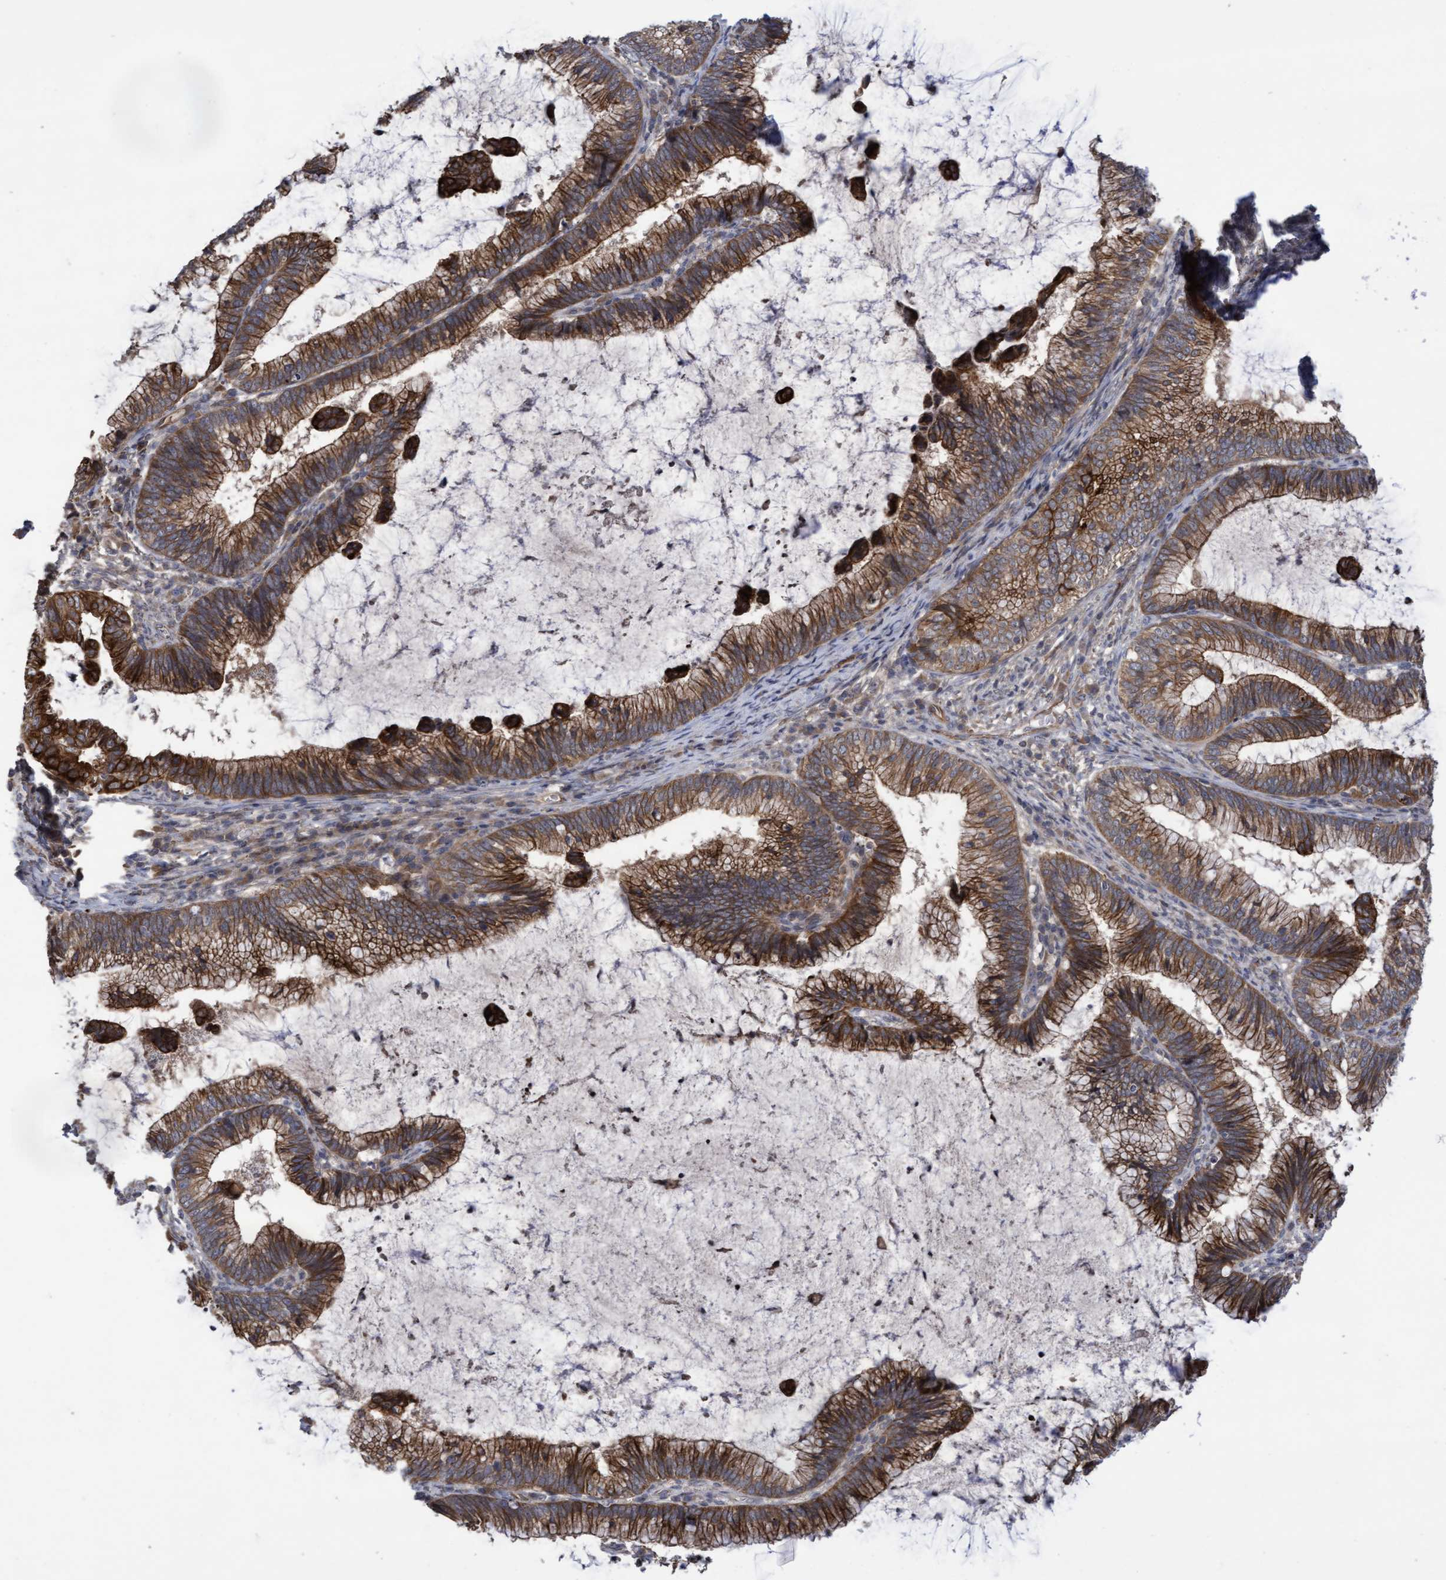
{"staining": {"intensity": "moderate", "quantity": ">75%", "location": "cytoplasmic/membranous"}, "tissue": "cervical cancer", "cell_type": "Tumor cells", "image_type": "cancer", "snomed": [{"axis": "morphology", "description": "Adenocarcinoma, NOS"}, {"axis": "topography", "description": "Cervix"}], "caption": "This is a photomicrograph of immunohistochemistry (IHC) staining of cervical cancer (adenocarcinoma), which shows moderate positivity in the cytoplasmic/membranous of tumor cells.", "gene": "COBL", "patient": {"sex": "female", "age": 36}}